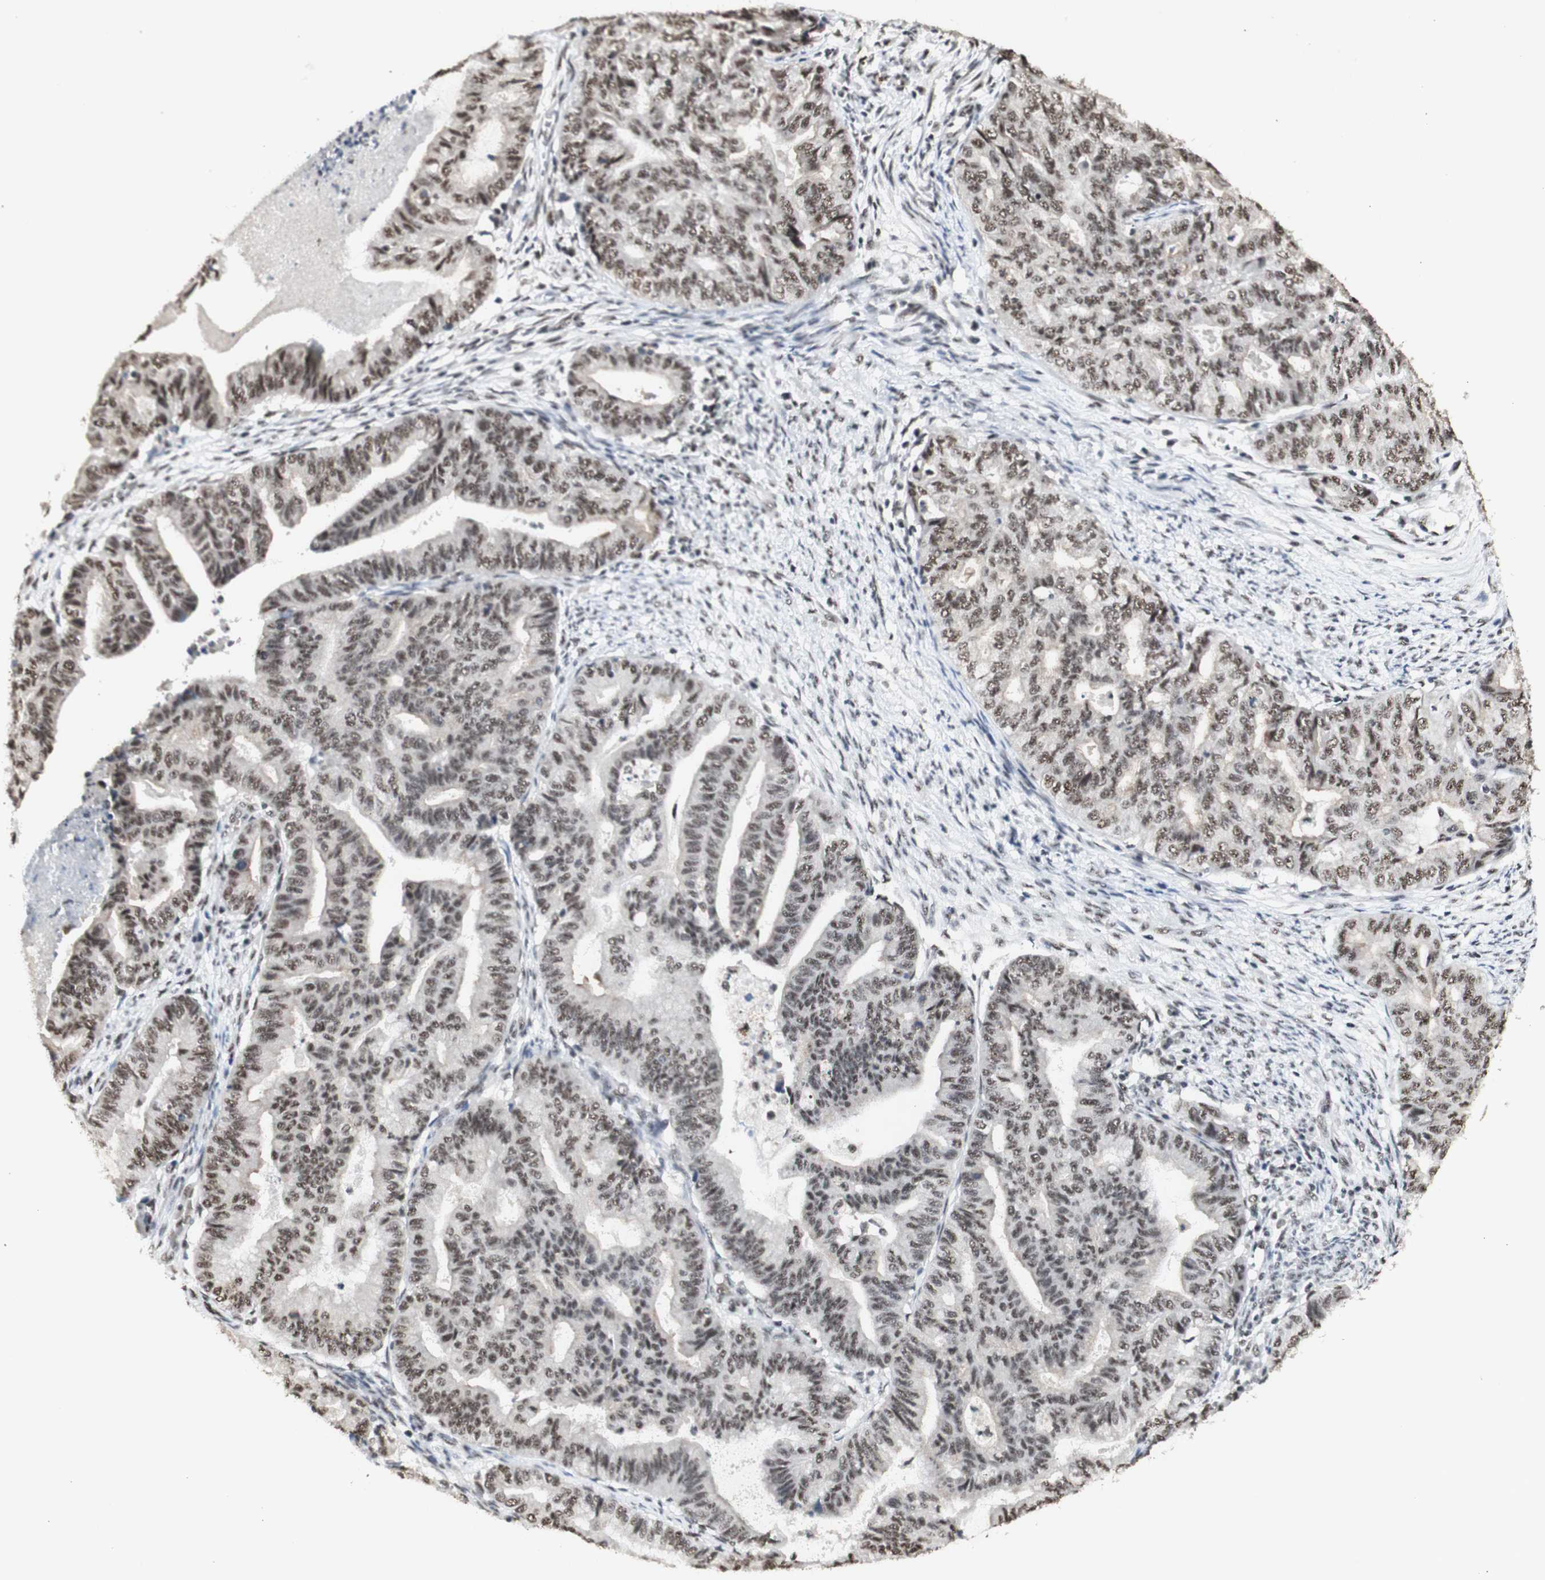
{"staining": {"intensity": "moderate", "quantity": ">75%", "location": "nuclear"}, "tissue": "endometrial cancer", "cell_type": "Tumor cells", "image_type": "cancer", "snomed": [{"axis": "morphology", "description": "Adenocarcinoma, NOS"}, {"axis": "topography", "description": "Endometrium"}], "caption": "Protein staining of endometrial cancer (adenocarcinoma) tissue demonstrates moderate nuclear positivity in approximately >75% of tumor cells. The protein is stained brown, and the nuclei are stained in blue (DAB IHC with brightfield microscopy, high magnification).", "gene": "SNRPB", "patient": {"sex": "female", "age": 79}}